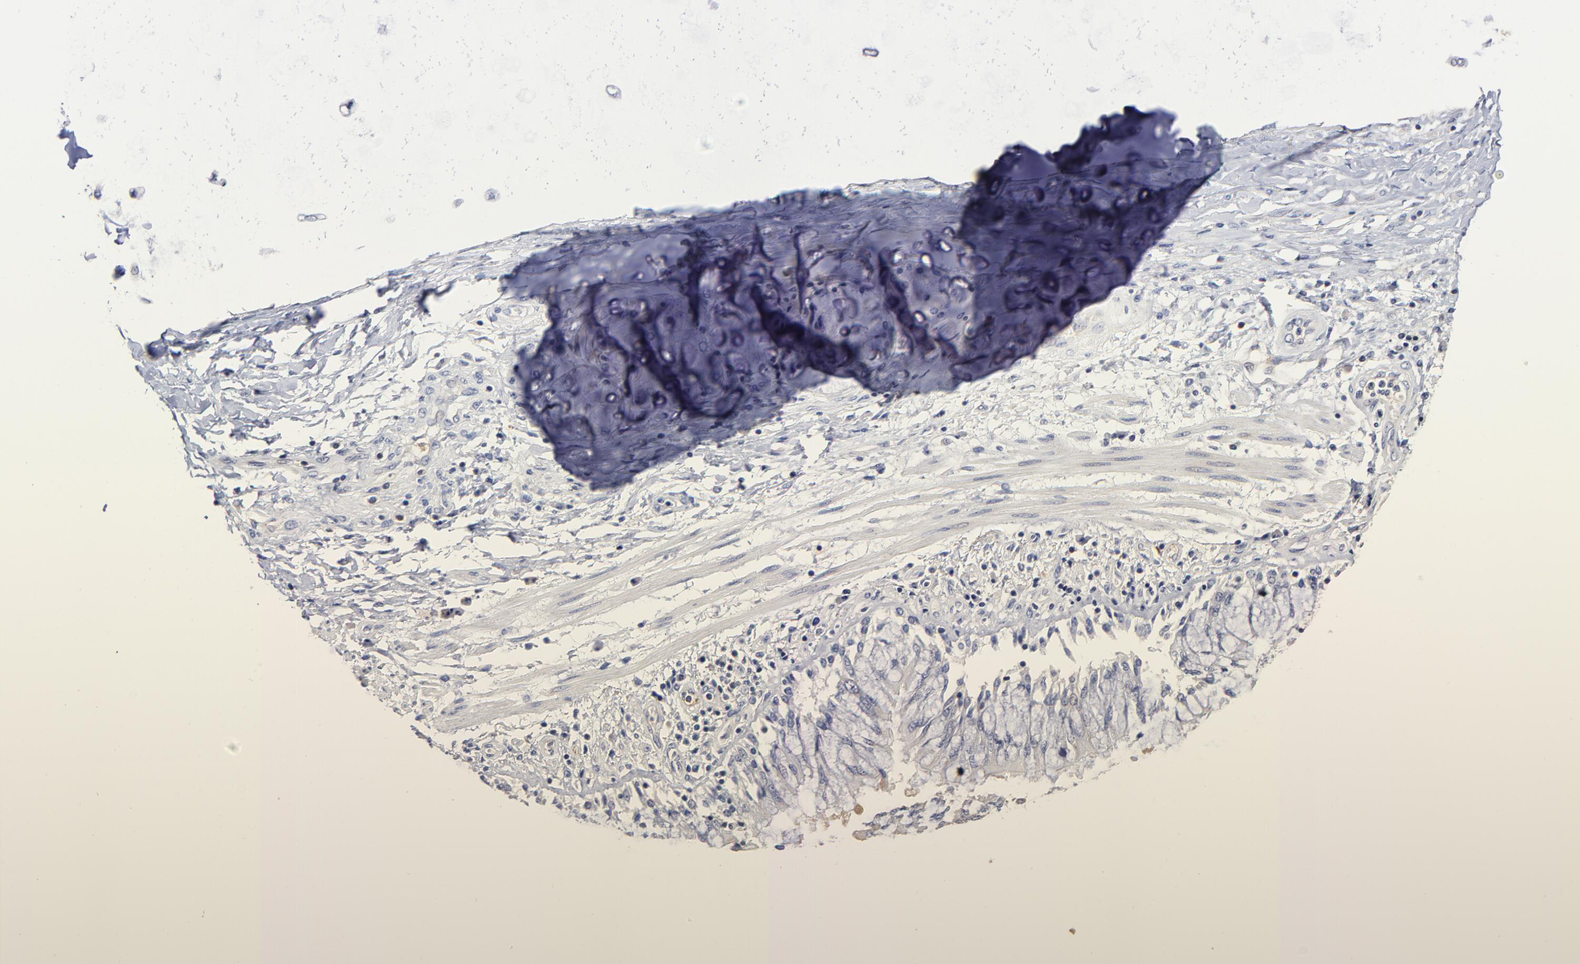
{"staining": {"intensity": "negative", "quantity": "none", "location": "none"}, "tissue": "adipose tissue", "cell_type": "Adipocytes", "image_type": "normal", "snomed": [{"axis": "morphology", "description": "Normal tissue, NOS"}, {"axis": "morphology", "description": "Adenocarcinoma, NOS"}, {"axis": "topography", "description": "Cartilage tissue"}, {"axis": "topography", "description": "Lung"}], "caption": "DAB (3,3'-diaminobenzidine) immunohistochemical staining of normal adipose tissue demonstrates no significant staining in adipocytes.", "gene": "TRAT1", "patient": {"sex": "female", "age": 67}}